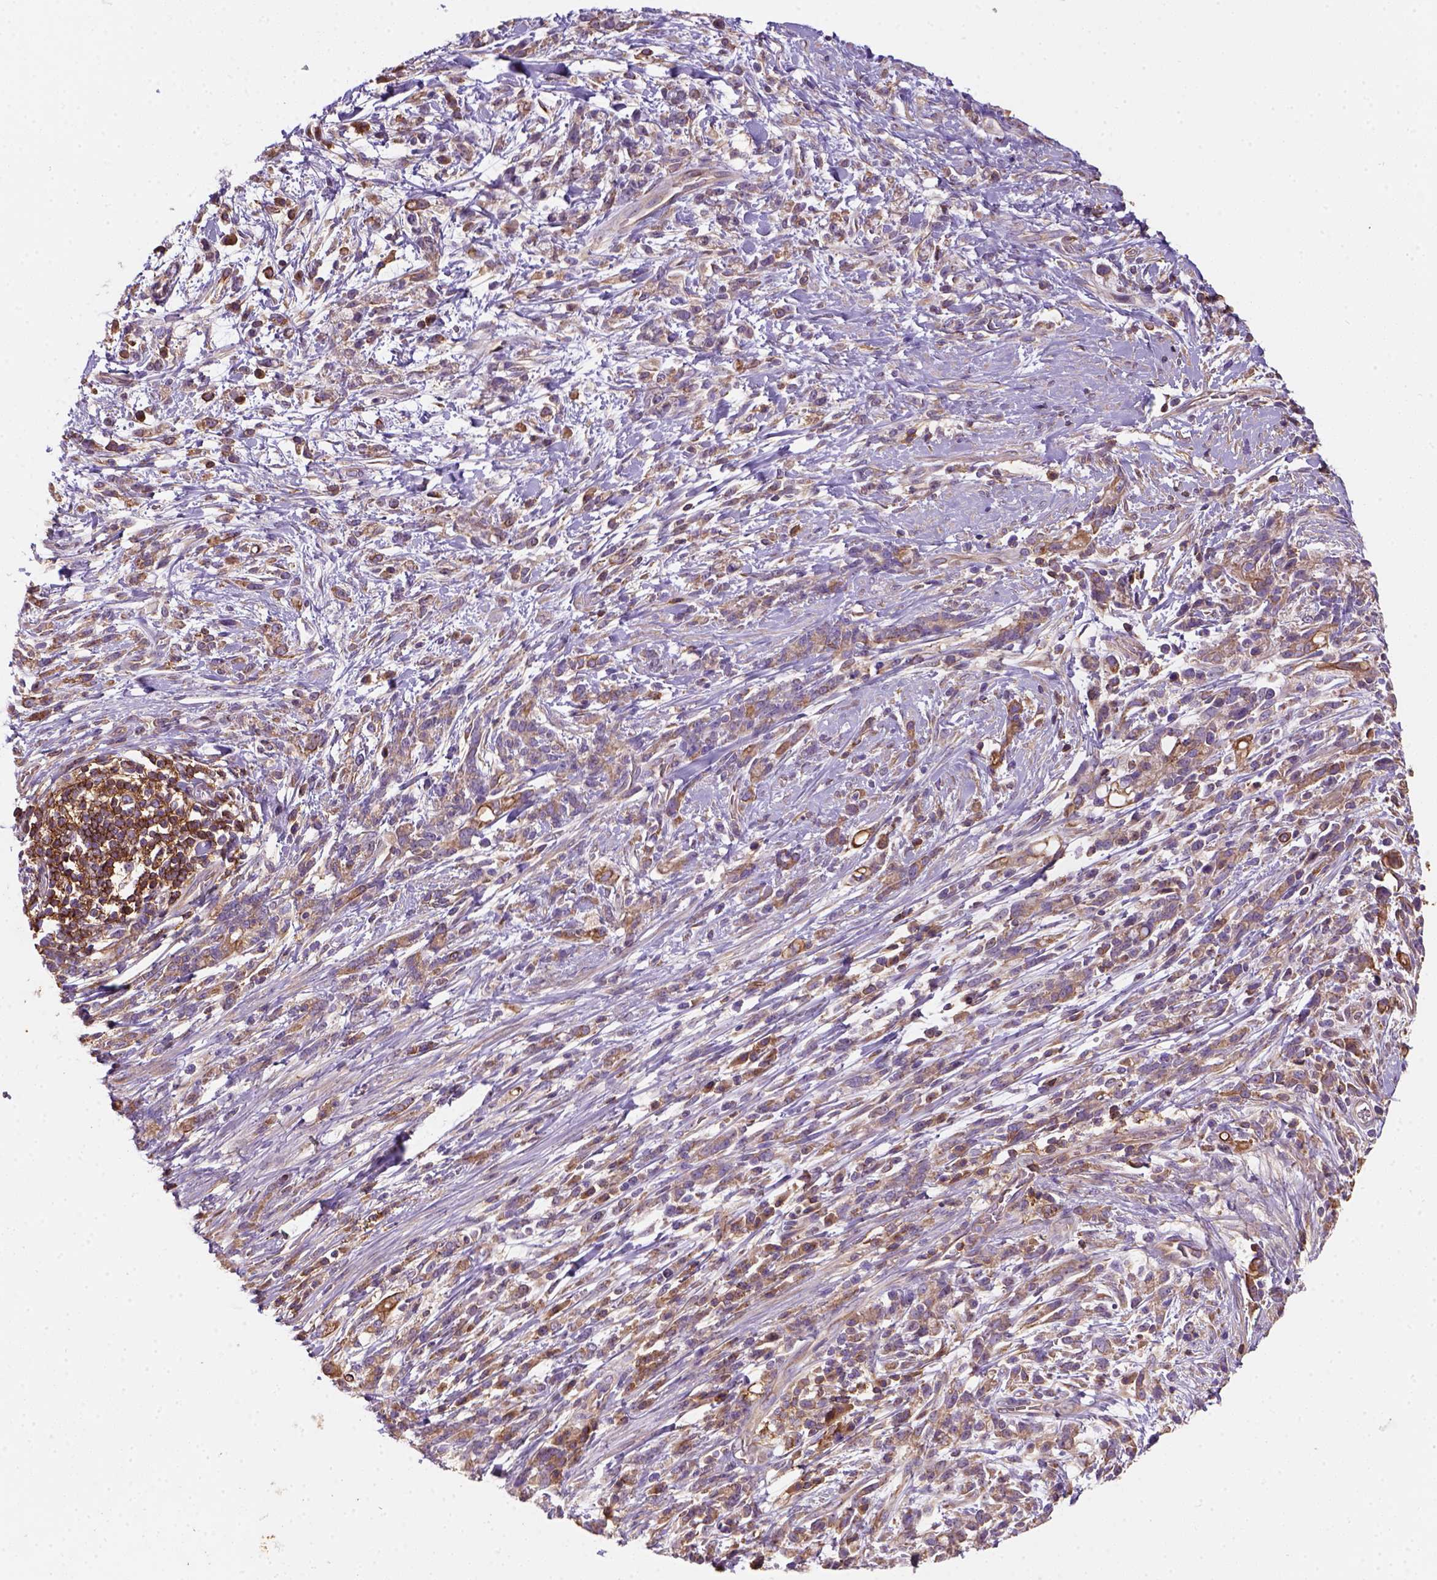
{"staining": {"intensity": "moderate", "quantity": ">75%", "location": "cytoplasmic/membranous"}, "tissue": "stomach cancer", "cell_type": "Tumor cells", "image_type": "cancer", "snomed": [{"axis": "morphology", "description": "Adenocarcinoma, NOS"}, {"axis": "topography", "description": "Stomach"}], "caption": "Approximately >75% of tumor cells in human stomach cancer (adenocarcinoma) show moderate cytoplasmic/membranous protein positivity as visualized by brown immunohistochemical staining.", "gene": "GPRC5D", "patient": {"sex": "female", "age": 57}}